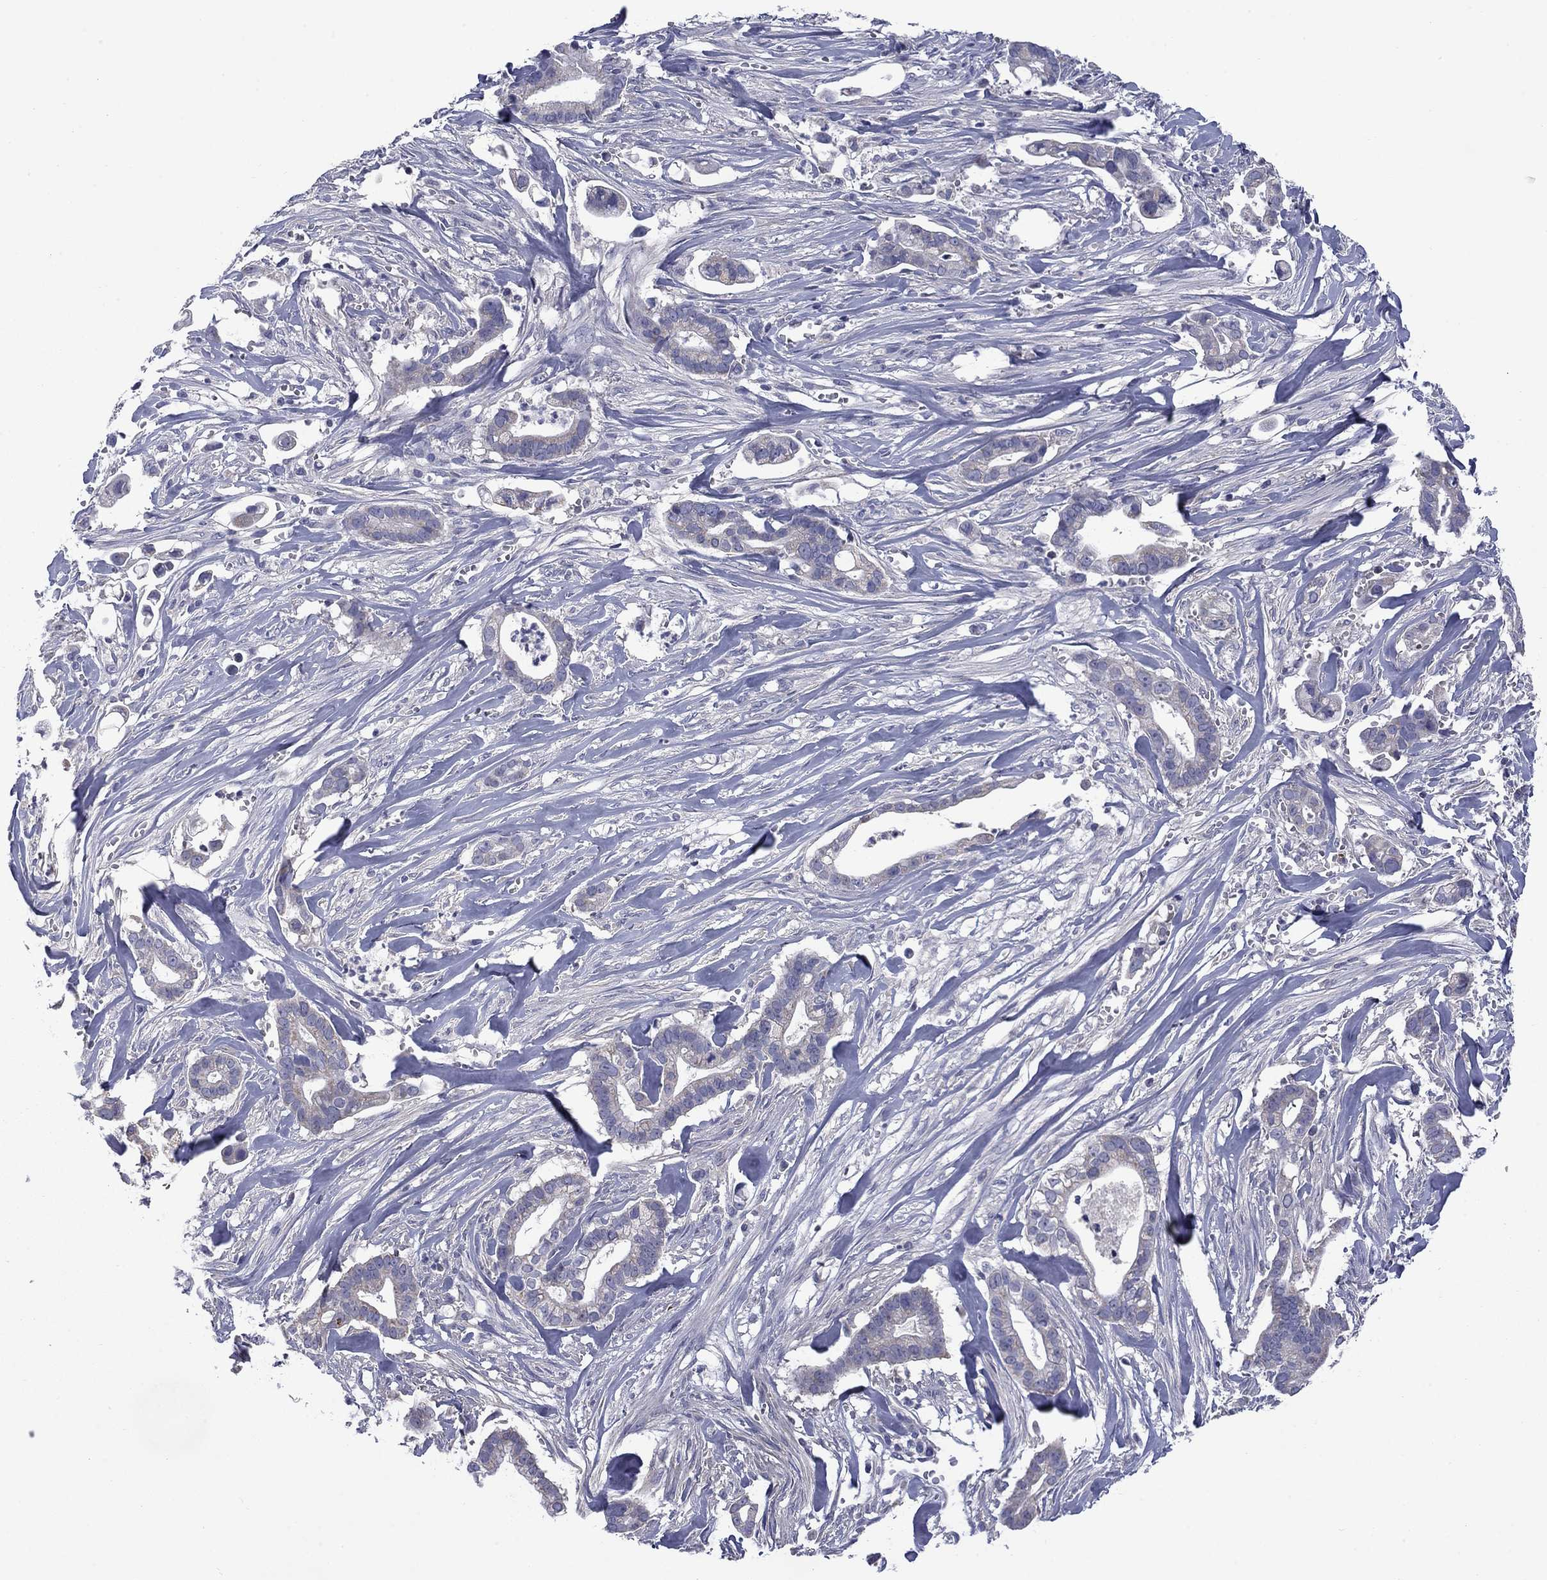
{"staining": {"intensity": "moderate", "quantity": "<25%", "location": "cytoplasmic/membranous"}, "tissue": "pancreatic cancer", "cell_type": "Tumor cells", "image_type": "cancer", "snomed": [{"axis": "morphology", "description": "Adenocarcinoma, NOS"}, {"axis": "topography", "description": "Pancreas"}], "caption": "This is a micrograph of IHC staining of adenocarcinoma (pancreatic), which shows moderate expression in the cytoplasmic/membranous of tumor cells.", "gene": "FRK", "patient": {"sex": "male", "age": 61}}